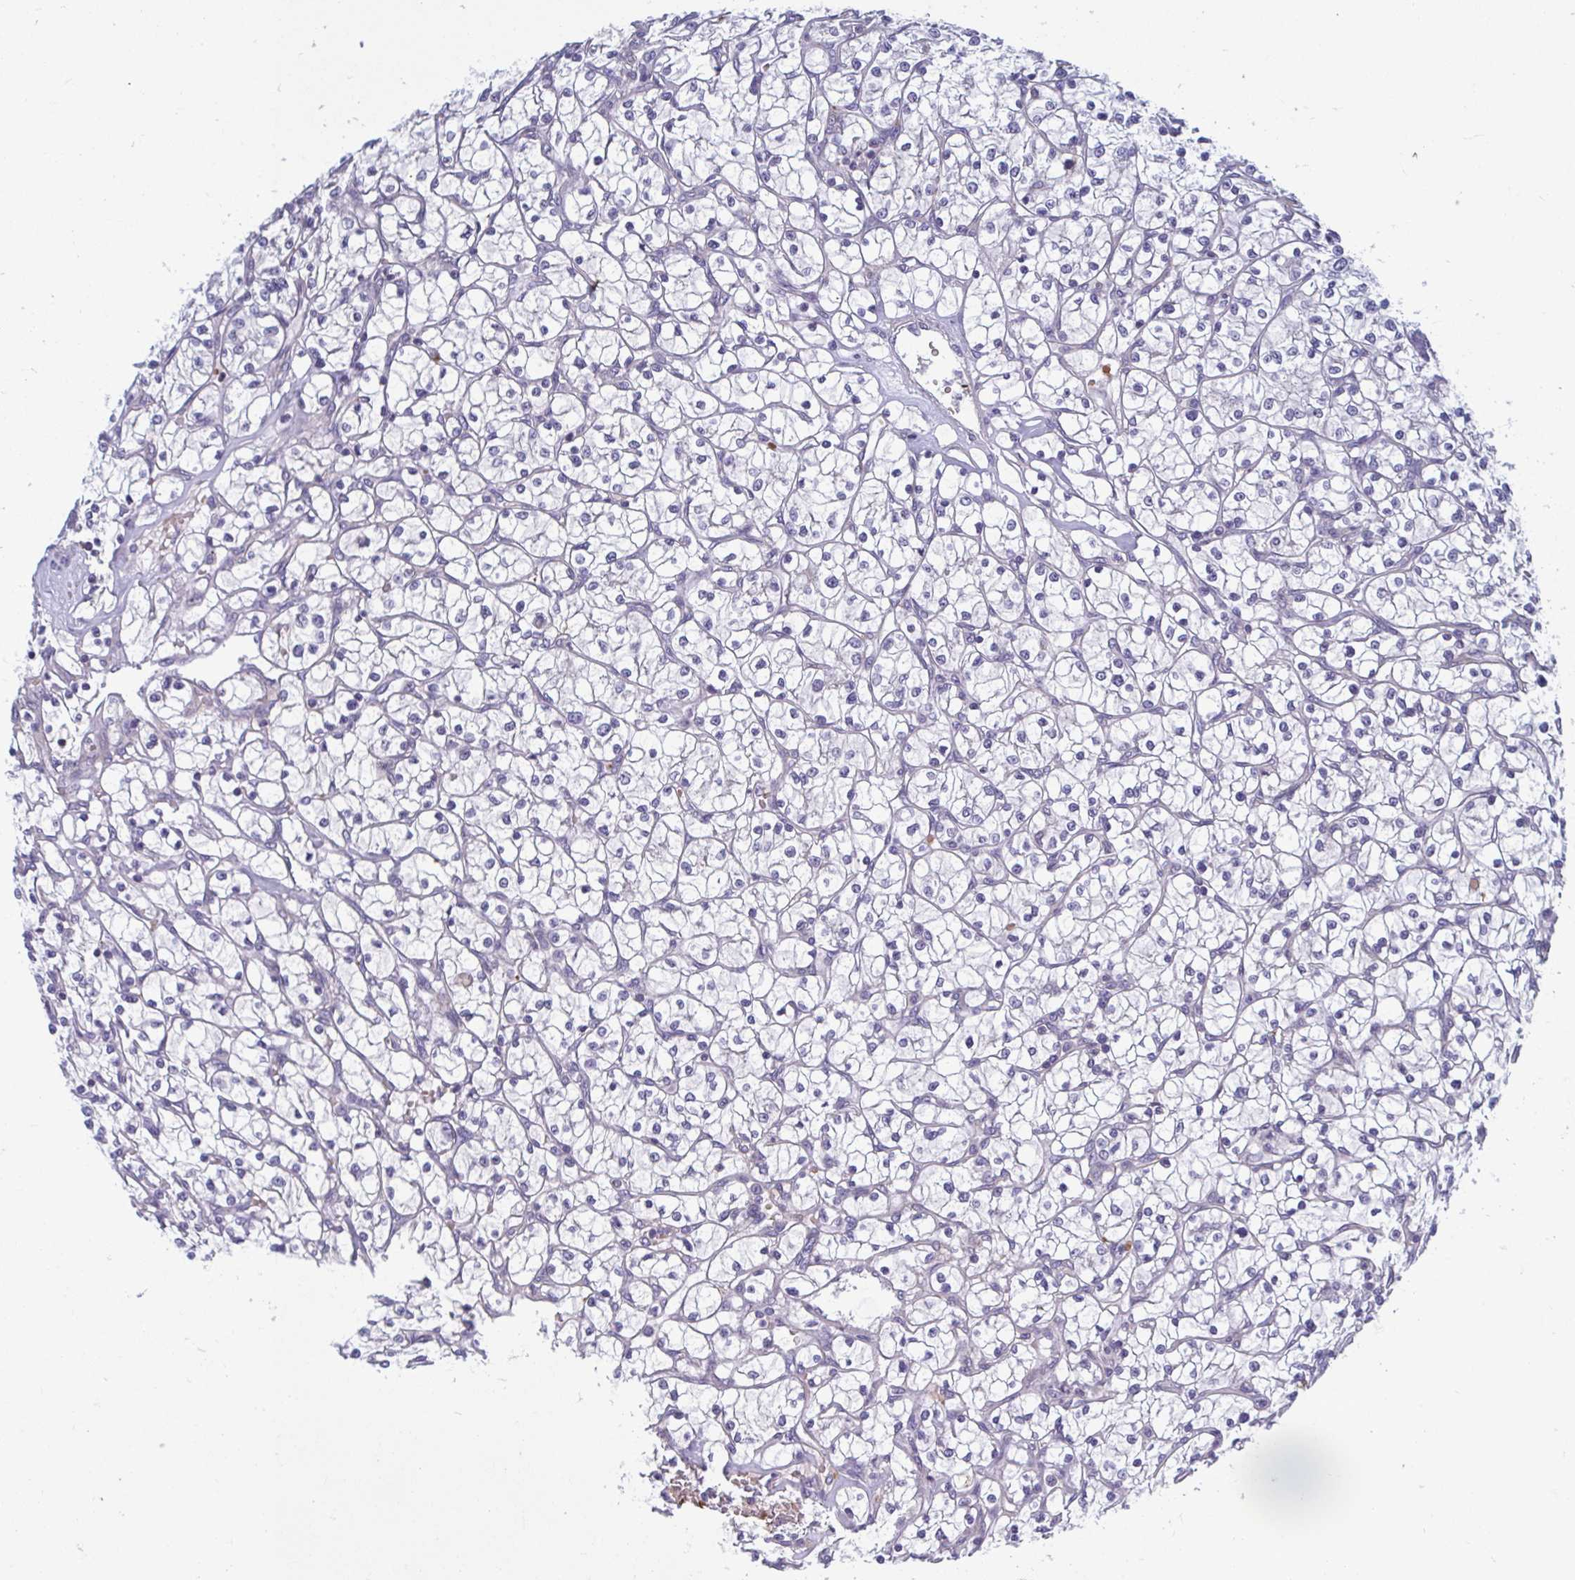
{"staining": {"intensity": "negative", "quantity": "none", "location": "none"}, "tissue": "renal cancer", "cell_type": "Tumor cells", "image_type": "cancer", "snomed": [{"axis": "morphology", "description": "Adenocarcinoma, NOS"}, {"axis": "topography", "description": "Kidney"}], "caption": "This is a image of immunohistochemistry staining of renal adenocarcinoma, which shows no expression in tumor cells. (DAB immunohistochemistry, high magnification).", "gene": "LRRC38", "patient": {"sex": "female", "age": 64}}